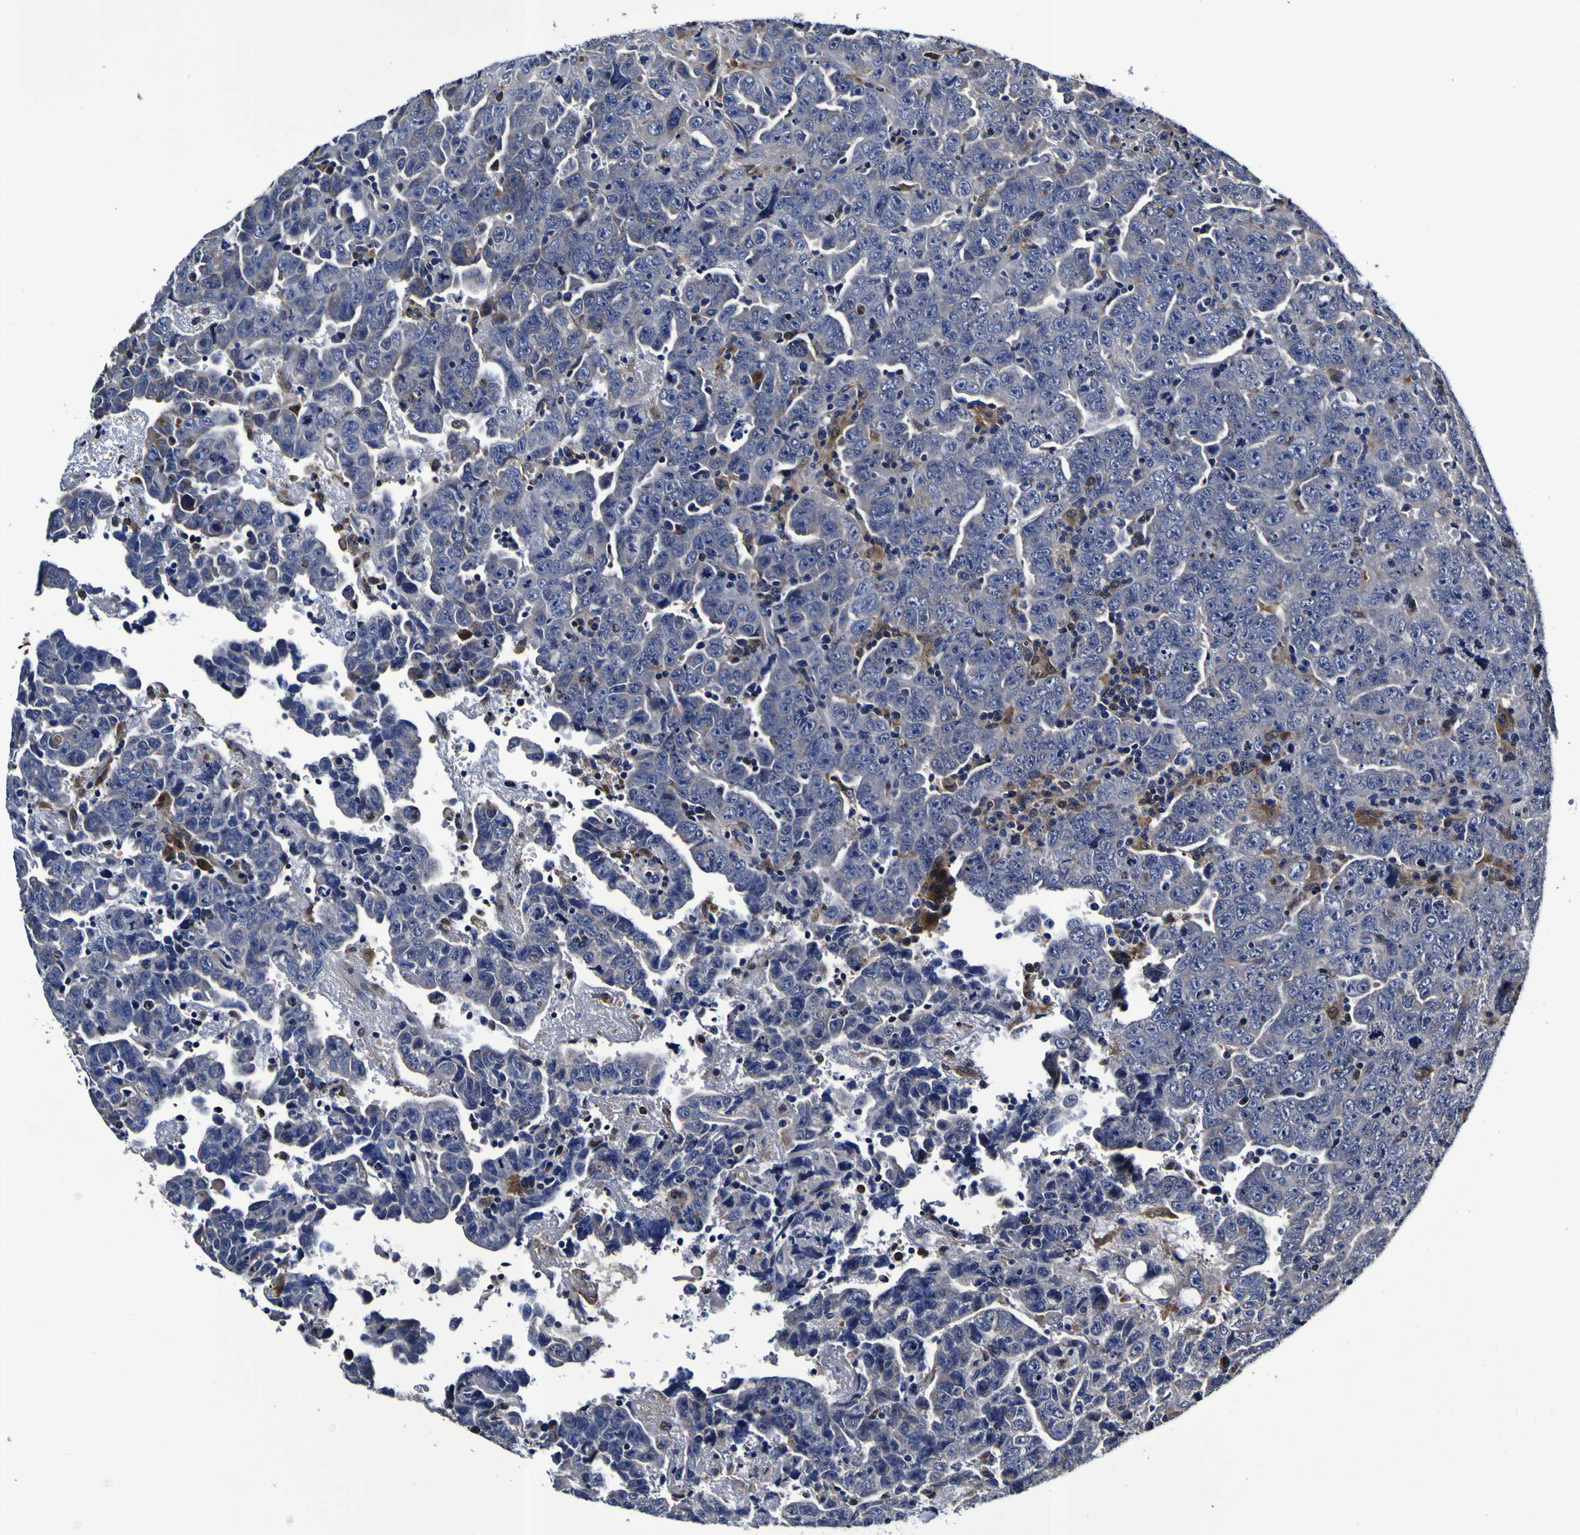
{"staining": {"intensity": "negative", "quantity": "none", "location": "none"}, "tissue": "testis cancer", "cell_type": "Tumor cells", "image_type": "cancer", "snomed": [{"axis": "morphology", "description": "Carcinoma, Embryonal, NOS"}, {"axis": "topography", "description": "Testis"}], "caption": "A histopathology image of embryonal carcinoma (testis) stained for a protein reveals no brown staining in tumor cells.", "gene": "GPX1", "patient": {"sex": "male", "age": 28}}